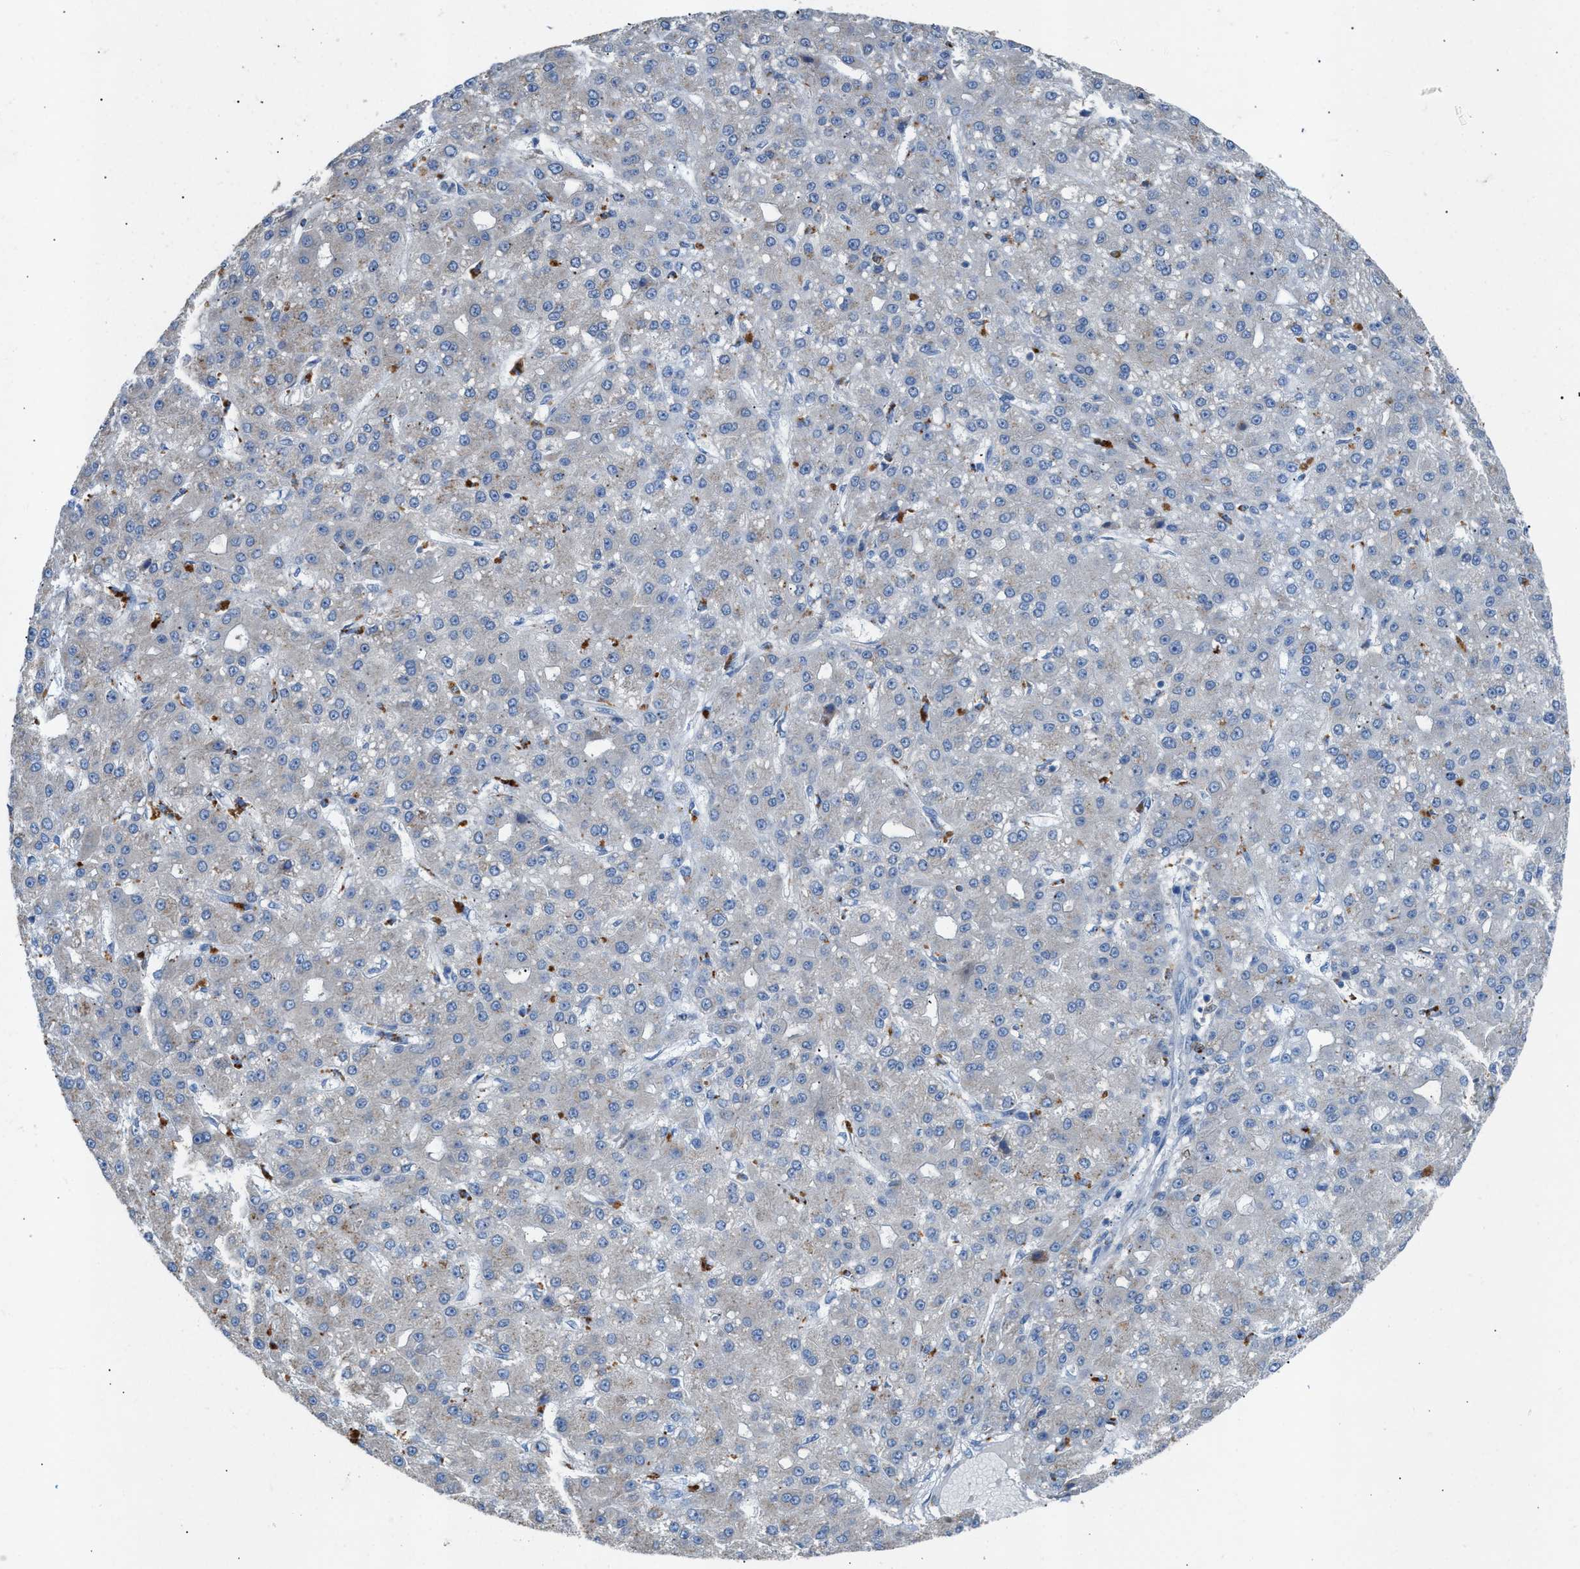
{"staining": {"intensity": "negative", "quantity": "none", "location": "none"}, "tissue": "liver cancer", "cell_type": "Tumor cells", "image_type": "cancer", "snomed": [{"axis": "morphology", "description": "Carcinoma, Hepatocellular, NOS"}, {"axis": "topography", "description": "Liver"}], "caption": "DAB immunohistochemical staining of human liver cancer exhibits no significant expression in tumor cells.", "gene": "AOAH", "patient": {"sex": "male", "age": 67}}